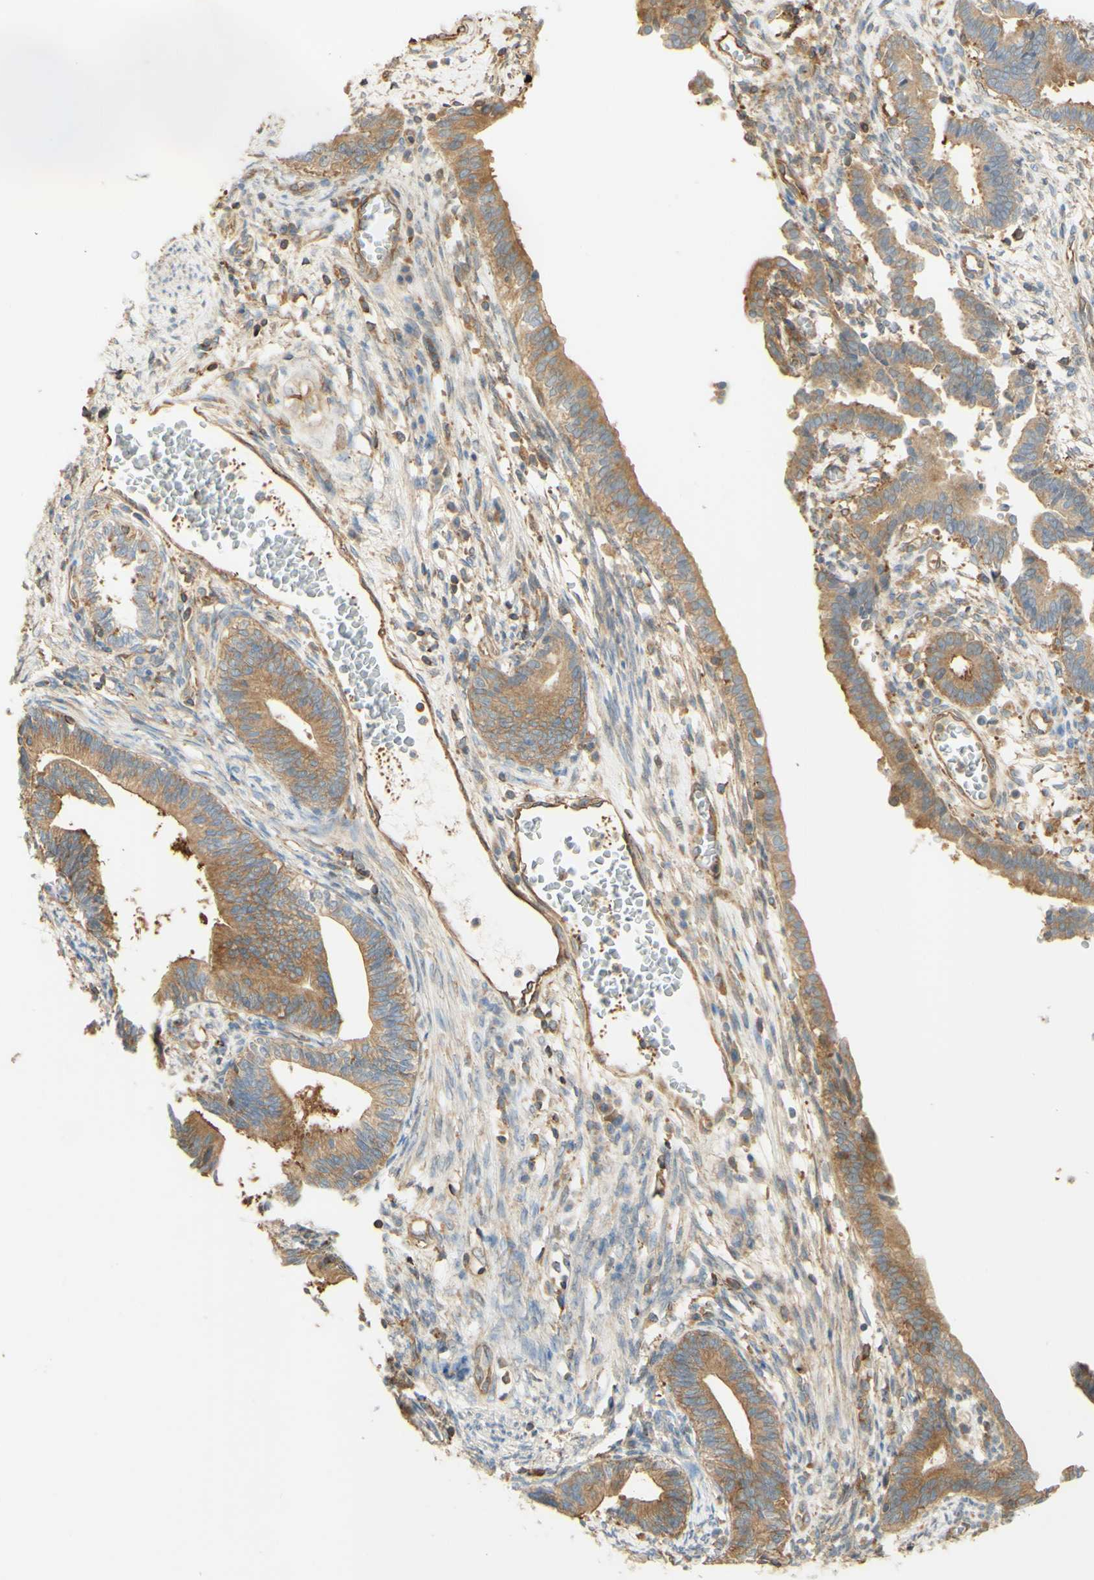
{"staining": {"intensity": "moderate", "quantity": ">75%", "location": "cytoplasmic/membranous"}, "tissue": "cervical cancer", "cell_type": "Tumor cells", "image_type": "cancer", "snomed": [{"axis": "morphology", "description": "Adenocarcinoma, NOS"}, {"axis": "topography", "description": "Cervix"}], "caption": "Immunohistochemical staining of cervical cancer demonstrates moderate cytoplasmic/membranous protein expression in approximately >75% of tumor cells.", "gene": "IKBKG", "patient": {"sex": "female", "age": 44}}